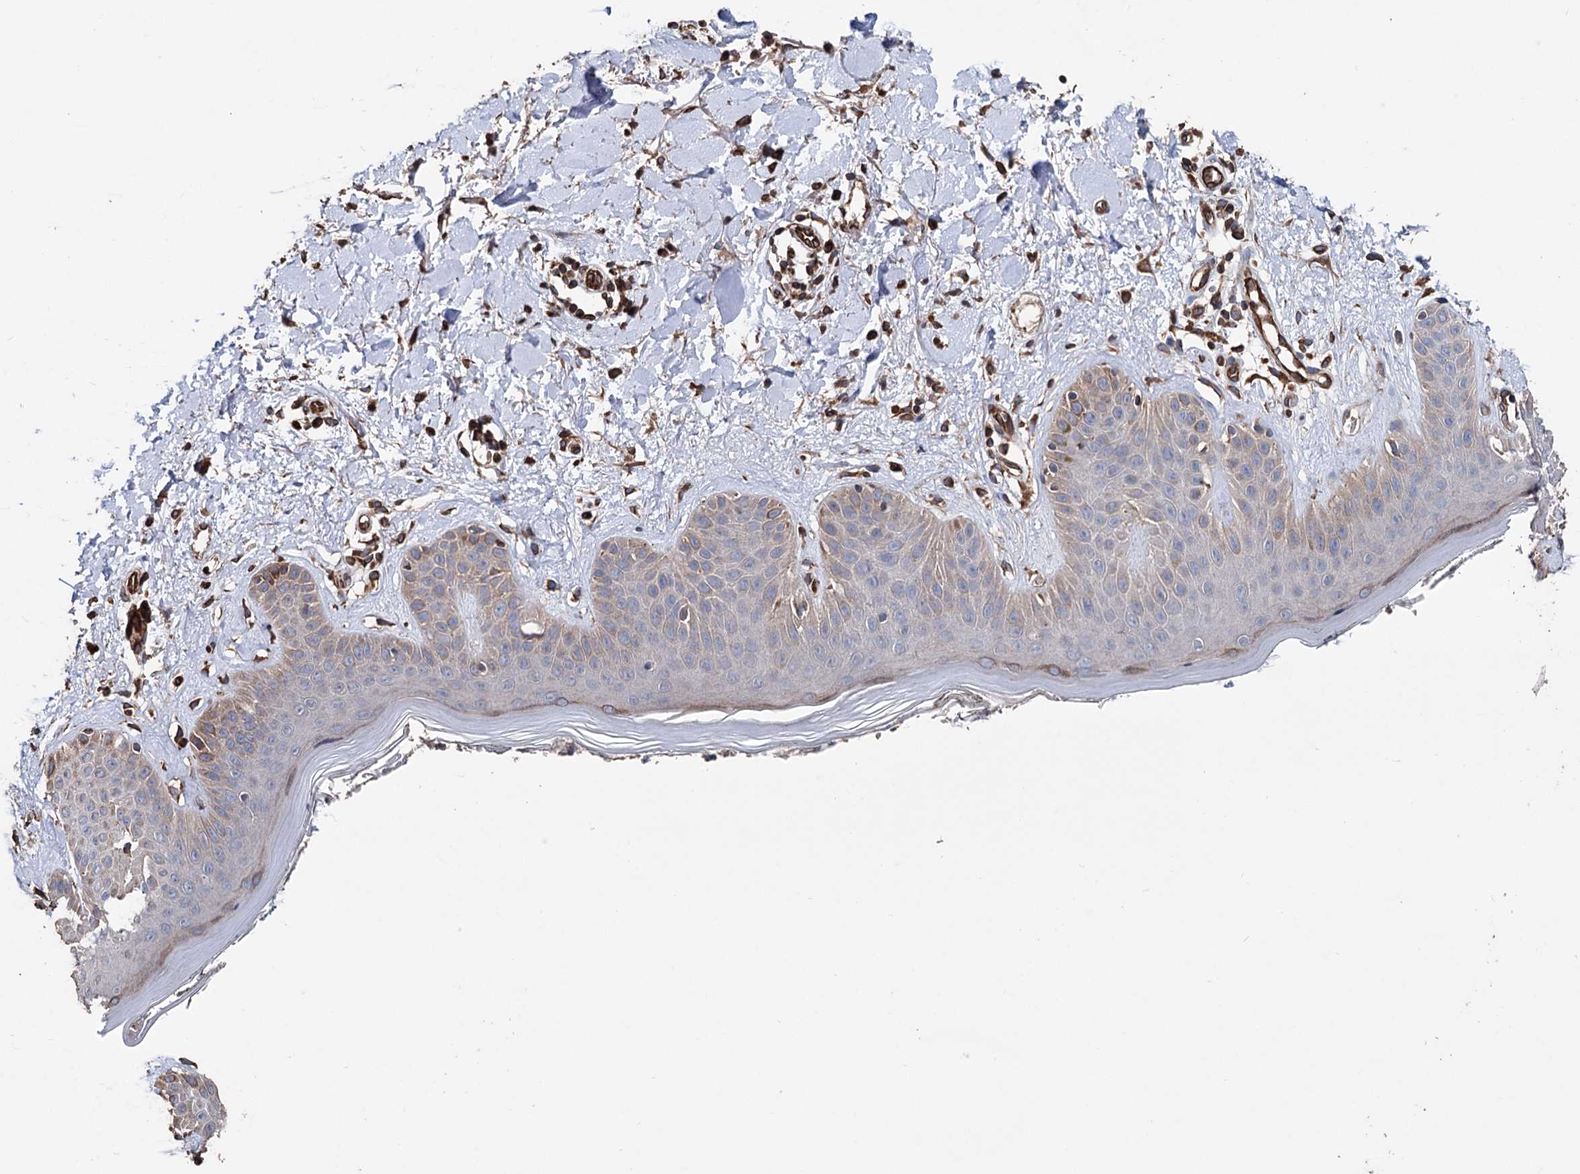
{"staining": {"intensity": "moderate", "quantity": ">75%", "location": "cytoplasmic/membranous"}, "tissue": "skin", "cell_type": "Fibroblasts", "image_type": "normal", "snomed": [{"axis": "morphology", "description": "Normal tissue, NOS"}, {"axis": "topography", "description": "Skin"}], "caption": "DAB immunohistochemical staining of benign skin demonstrates moderate cytoplasmic/membranous protein staining in about >75% of fibroblasts.", "gene": "STING1", "patient": {"sex": "female", "age": 64}}